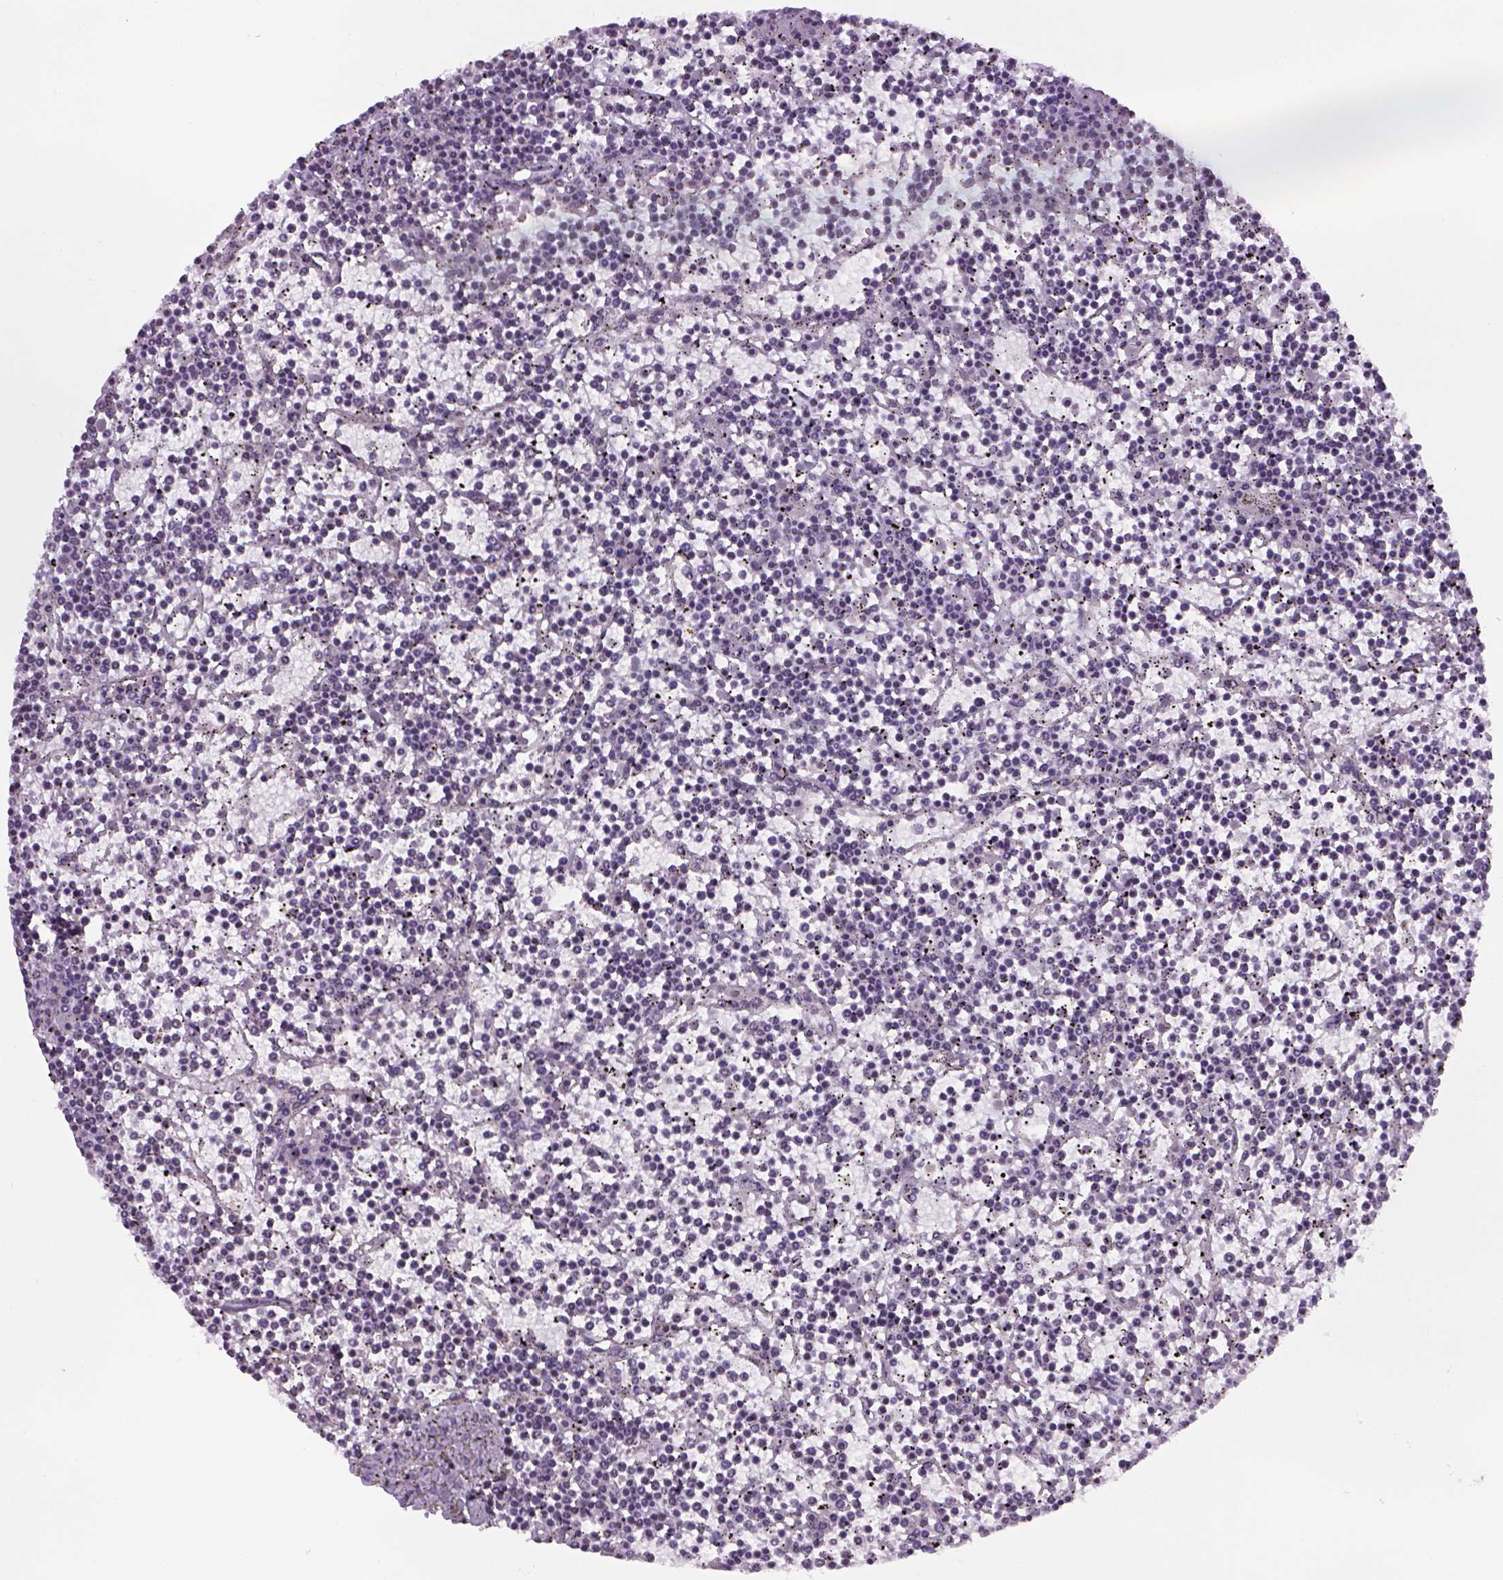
{"staining": {"intensity": "negative", "quantity": "none", "location": "none"}, "tissue": "lymphoma", "cell_type": "Tumor cells", "image_type": "cancer", "snomed": [{"axis": "morphology", "description": "Malignant lymphoma, non-Hodgkin's type, Low grade"}, {"axis": "topography", "description": "Spleen"}], "caption": "This is a image of immunohistochemistry staining of lymphoma, which shows no staining in tumor cells.", "gene": "PRRT1", "patient": {"sex": "female", "age": 19}}